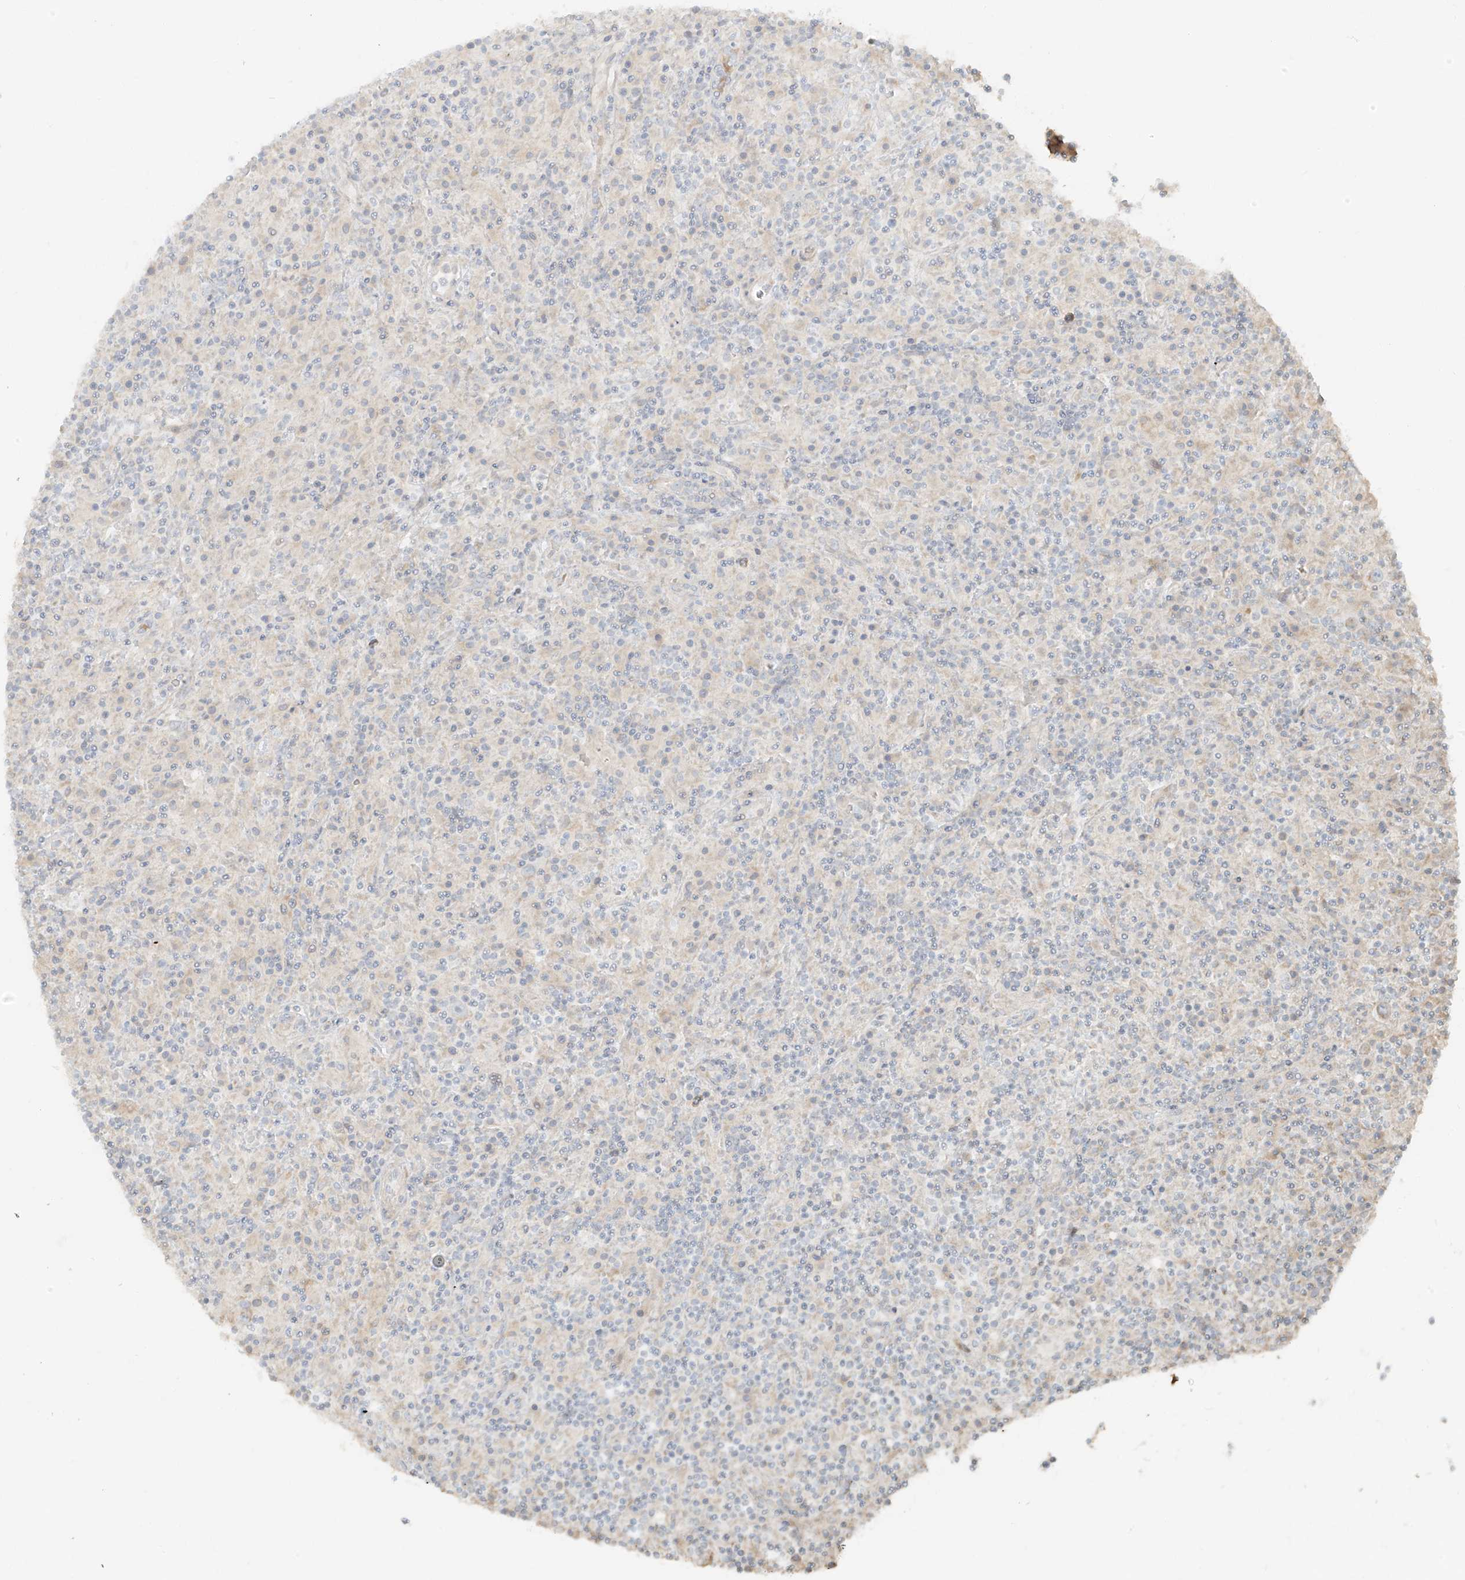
{"staining": {"intensity": "weak", "quantity": "<25%", "location": "cytoplasmic/membranous"}, "tissue": "lymphoma", "cell_type": "Tumor cells", "image_type": "cancer", "snomed": [{"axis": "morphology", "description": "Hodgkin's disease, NOS"}, {"axis": "topography", "description": "Lymph node"}], "caption": "This is a image of immunohistochemistry (IHC) staining of lymphoma, which shows no expression in tumor cells.", "gene": "MIPEP", "patient": {"sex": "male", "age": 70}}